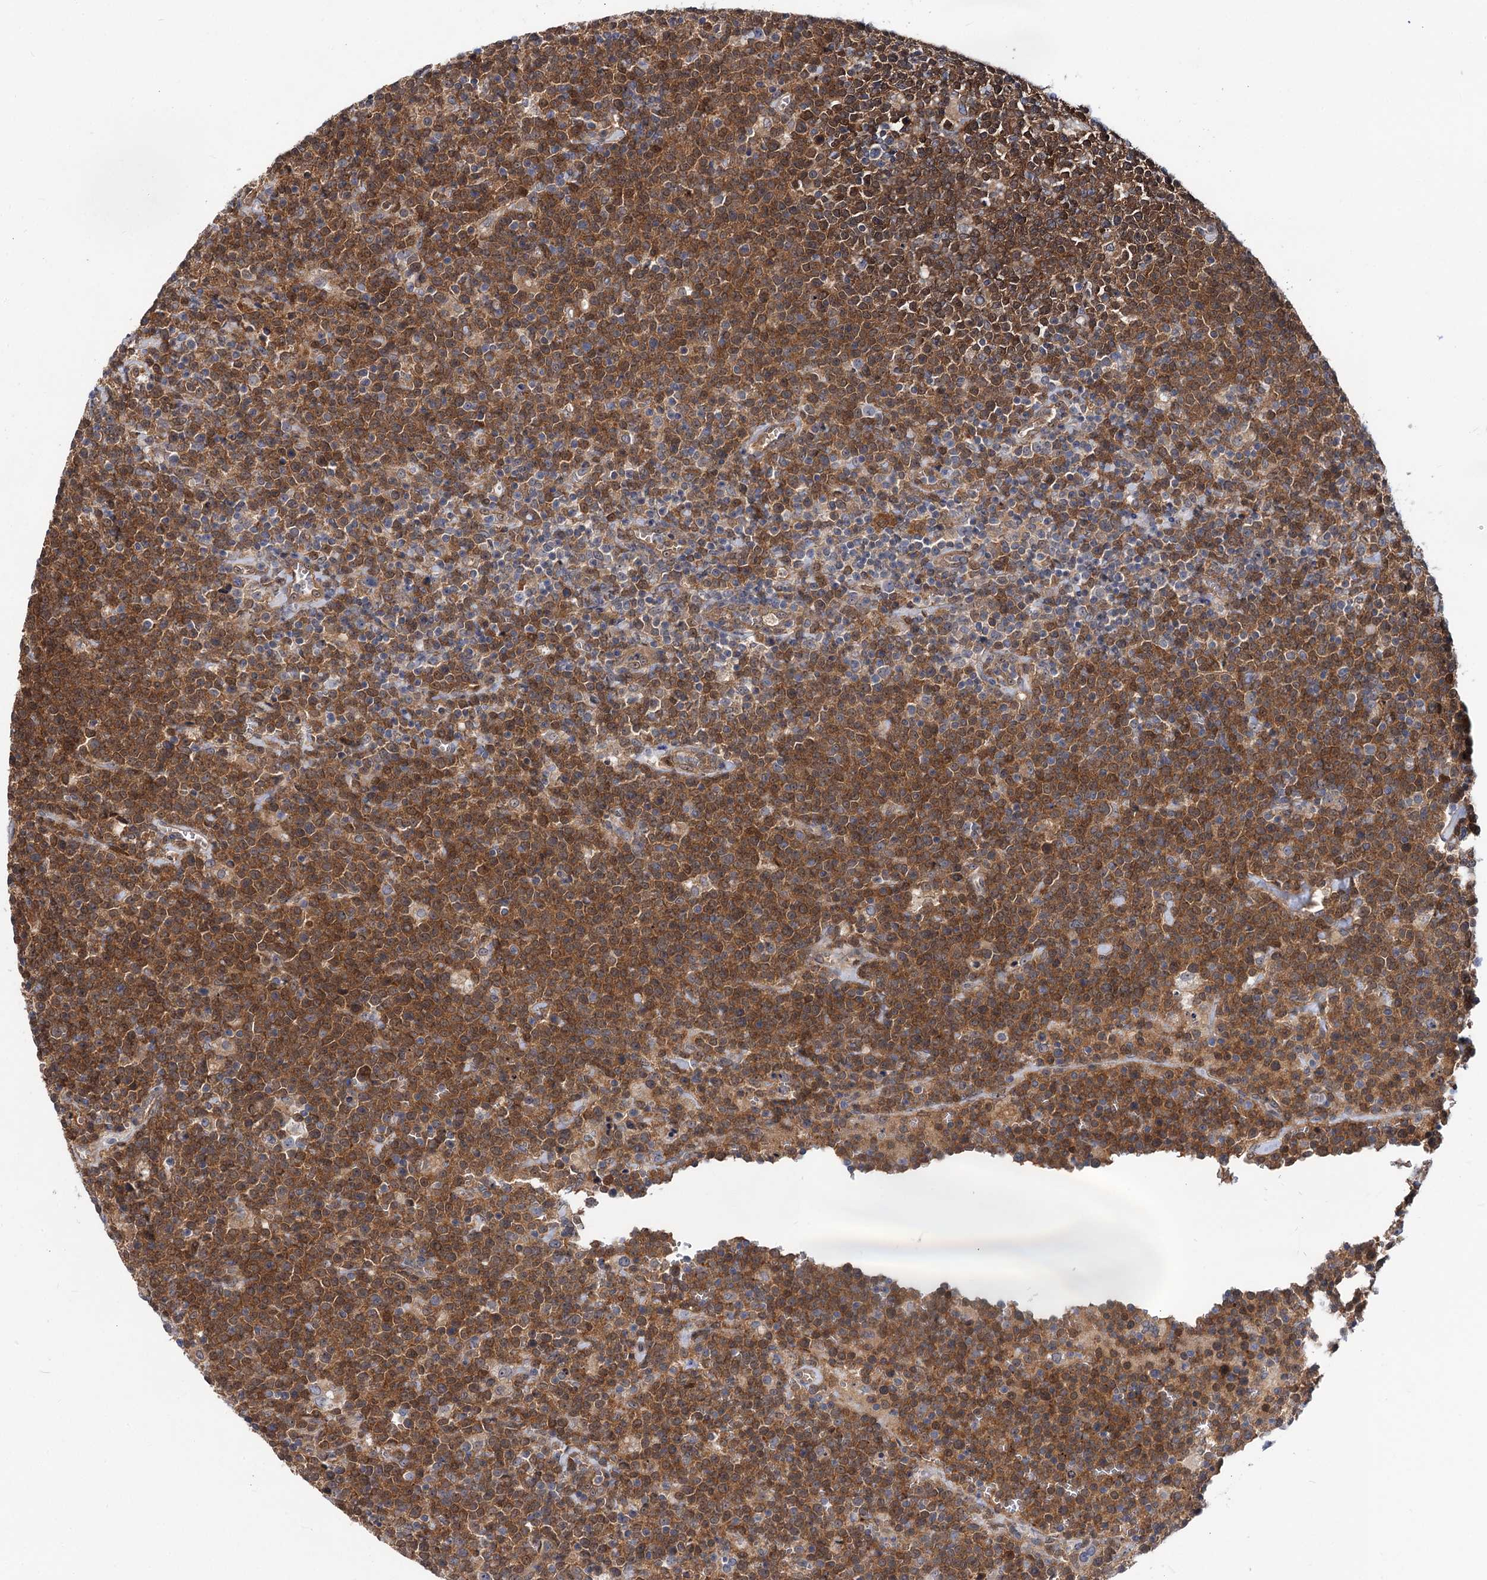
{"staining": {"intensity": "strong", "quantity": ">75%", "location": "cytoplasmic/membranous"}, "tissue": "lymphoma", "cell_type": "Tumor cells", "image_type": "cancer", "snomed": [{"axis": "morphology", "description": "Malignant lymphoma, non-Hodgkin's type, High grade"}, {"axis": "topography", "description": "Lymph node"}], "caption": "Immunohistochemical staining of lymphoma shows high levels of strong cytoplasmic/membranous positivity in about >75% of tumor cells.", "gene": "SNX15", "patient": {"sex": "male", "age": 61}}